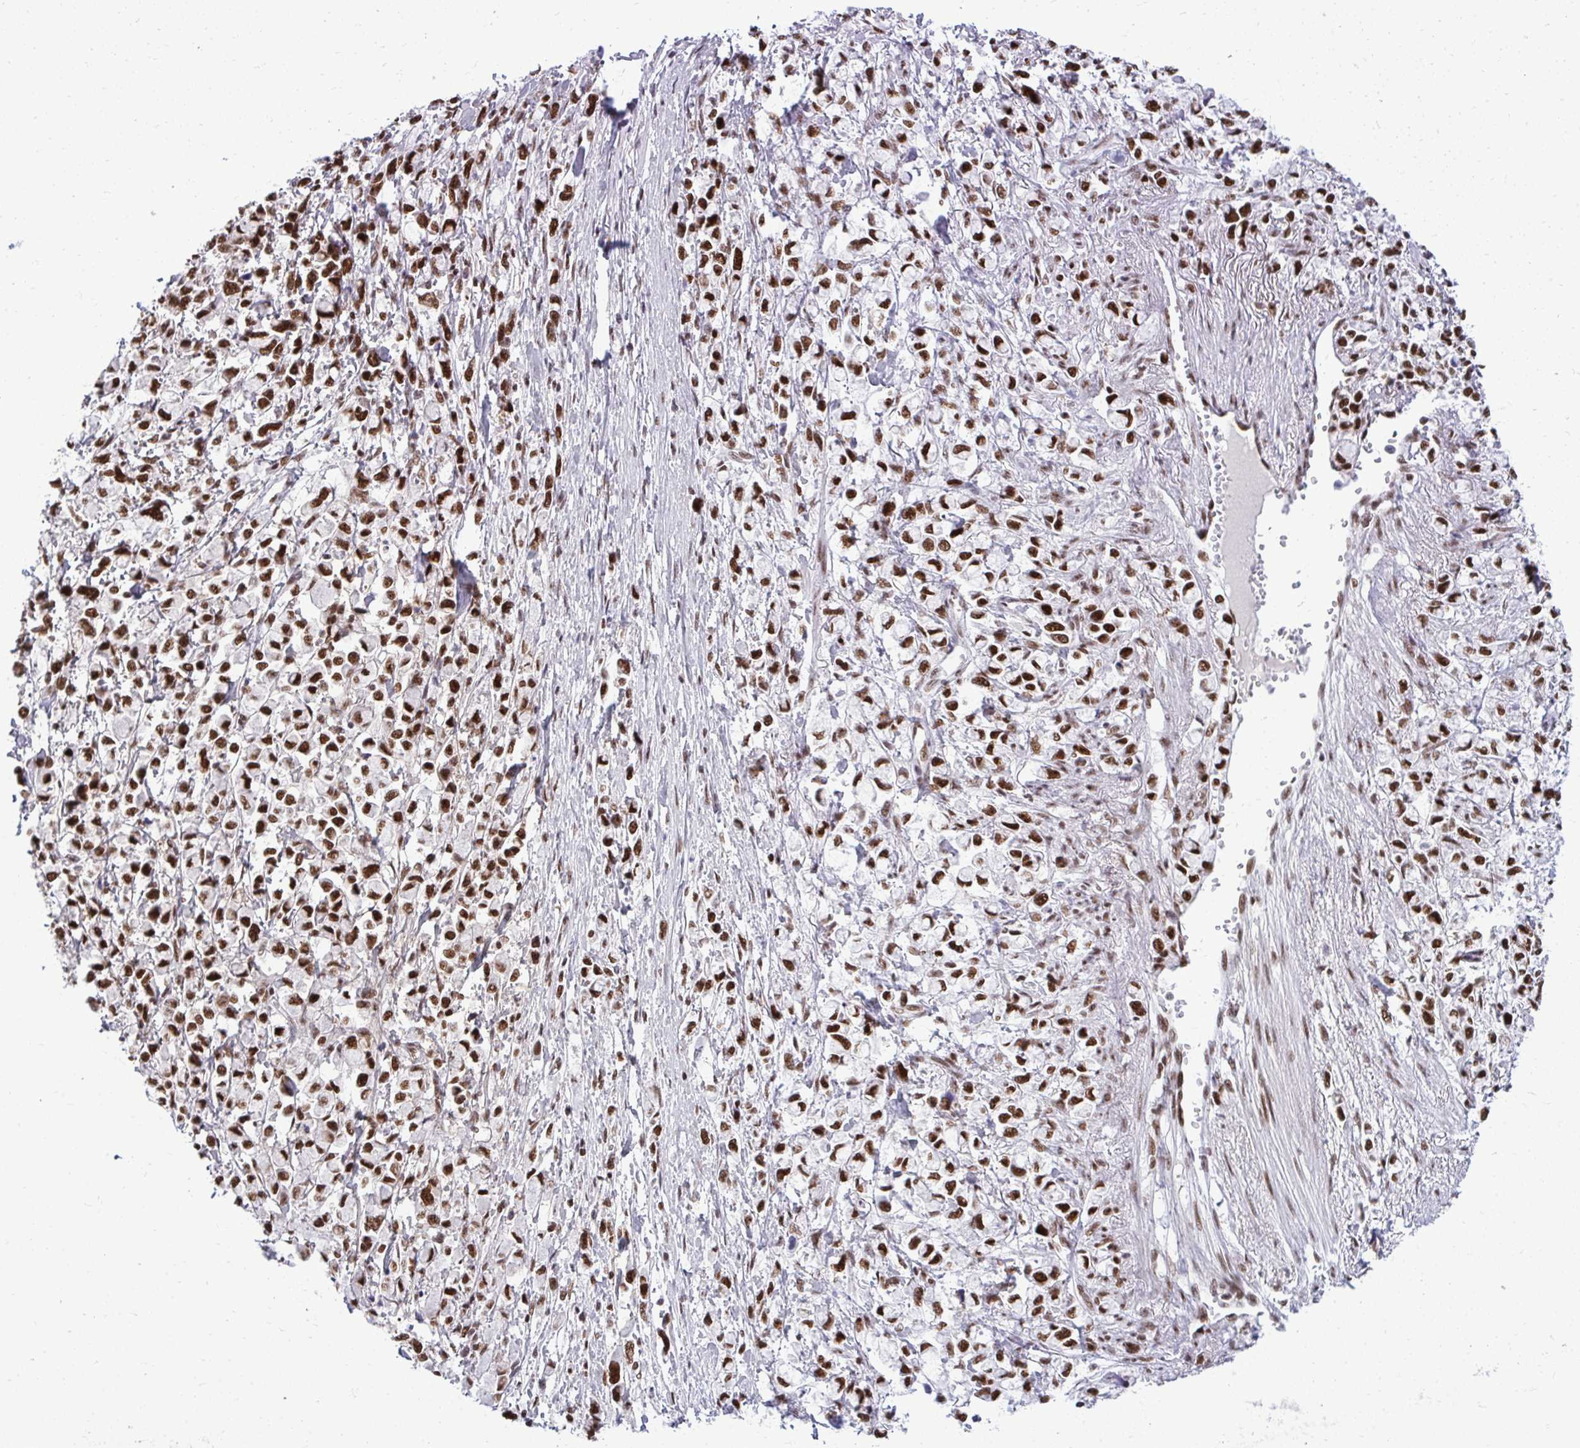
{"staining": {"intensity": "strong", "quantity": ">75%", "location": "nuclear"}, "tissue": "stomach cancer", "cell_type": "Tumor cells", "image_type": "cancer", "snomed": [{"axis": "morphology", "description": "Adenocarcinoma, NOS"}, {"axis": "topography", "description": "Stomach"}], "caption": "A micrograph of stomach cancer stained for a protein reveals strong nuclear brown staining in tumor cells.", "gene": "CDYL", "patient": {"sex": "female", "age": 81}}